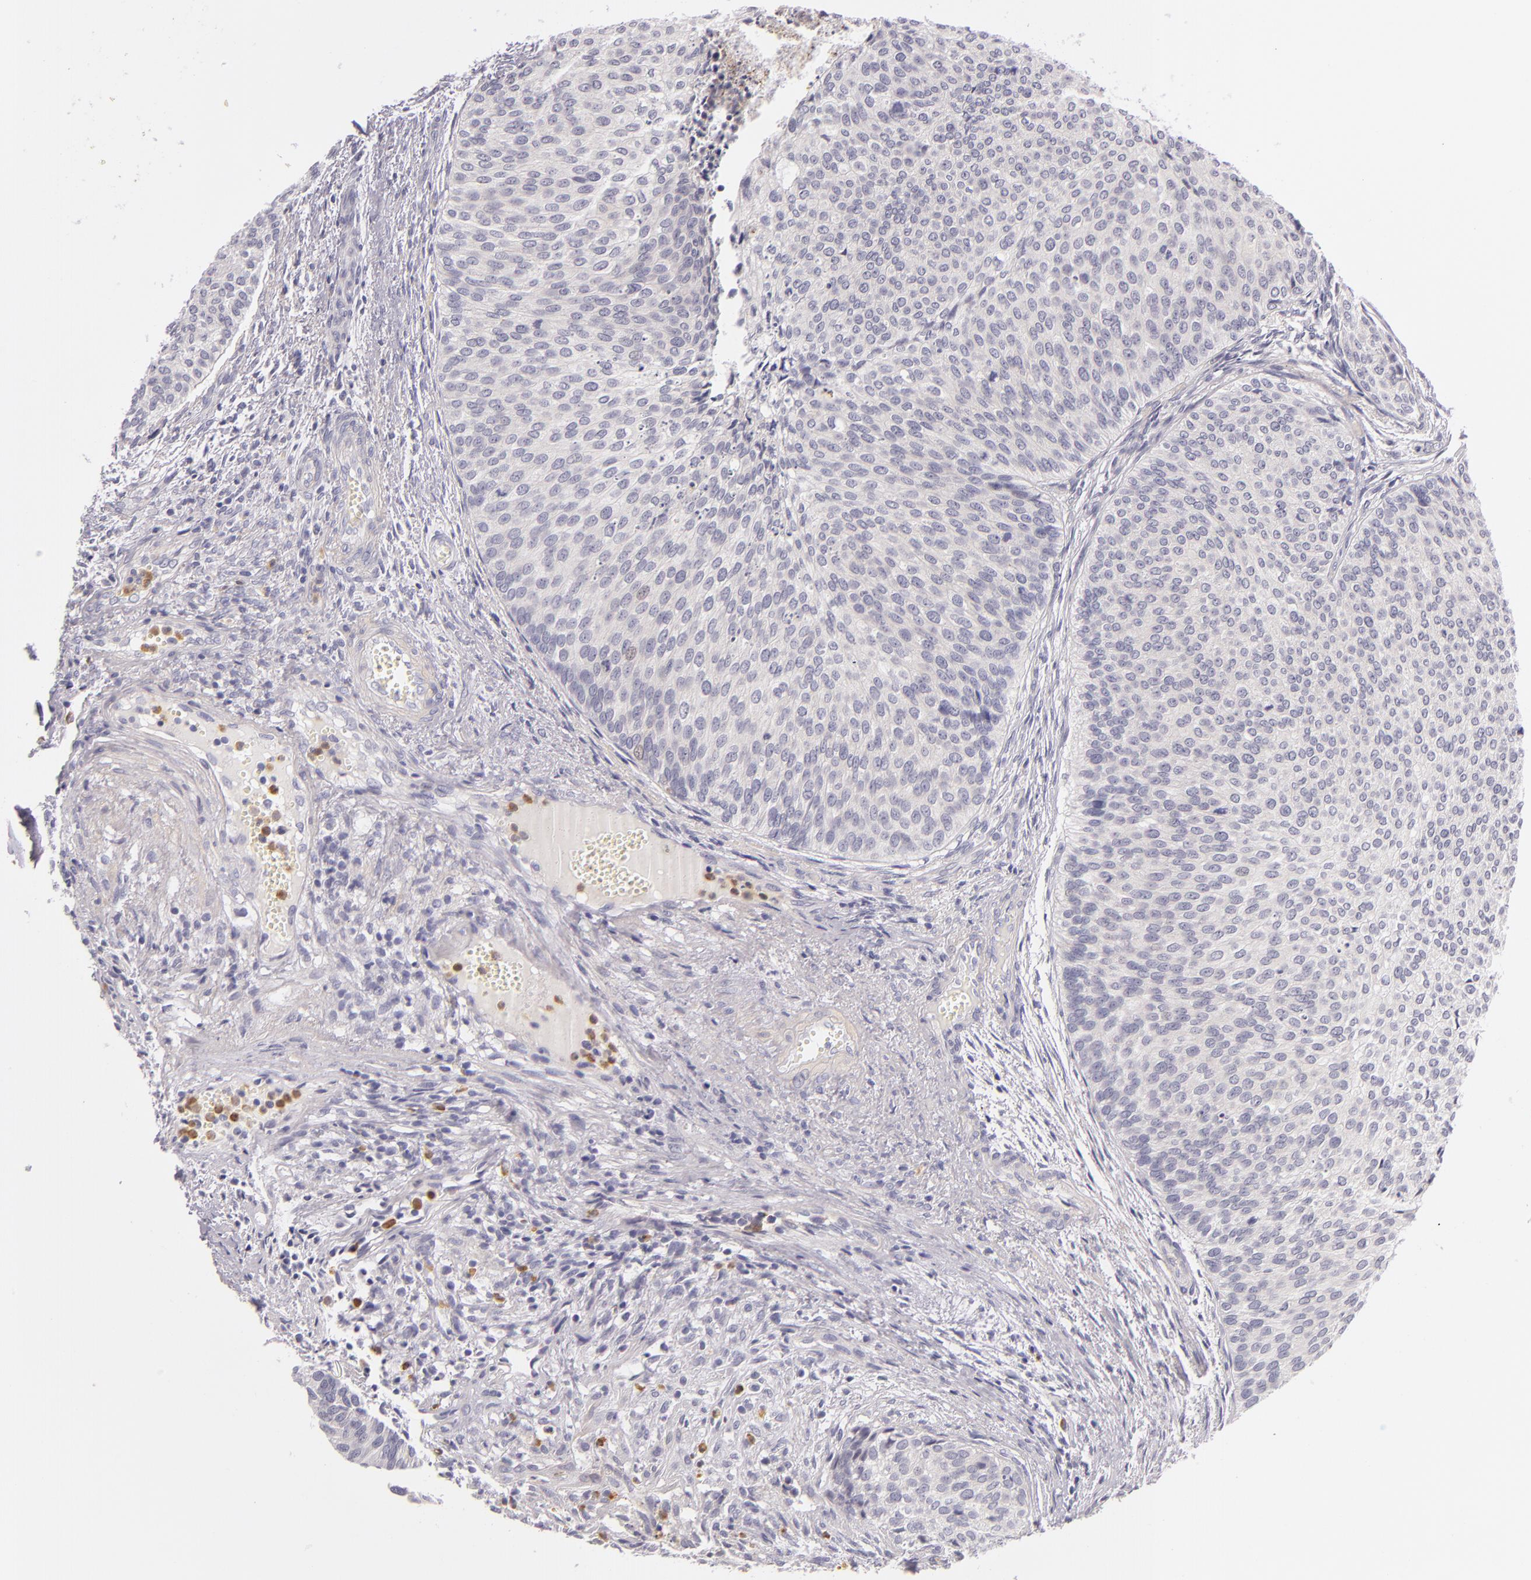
{"staining": {"intensity": "negative", "quantity": "none", "location": "none"}, "tissue": "urothelial cancer", "cell_type": "Tumor cells", "image_type": "cancer", "snomed": [{"axis": "morphology", "description": "Urothelial carcinoma, Low grade"}, {"axis": "topography", "description": "Urinary bladder"}], "caption": "Immunohistochemical staining of human low-grade urothelial carcinoma displays no significant positivity in tumor cells.", "gene": "FAM181A", "patient": {"sex": "male", "age": 84}}